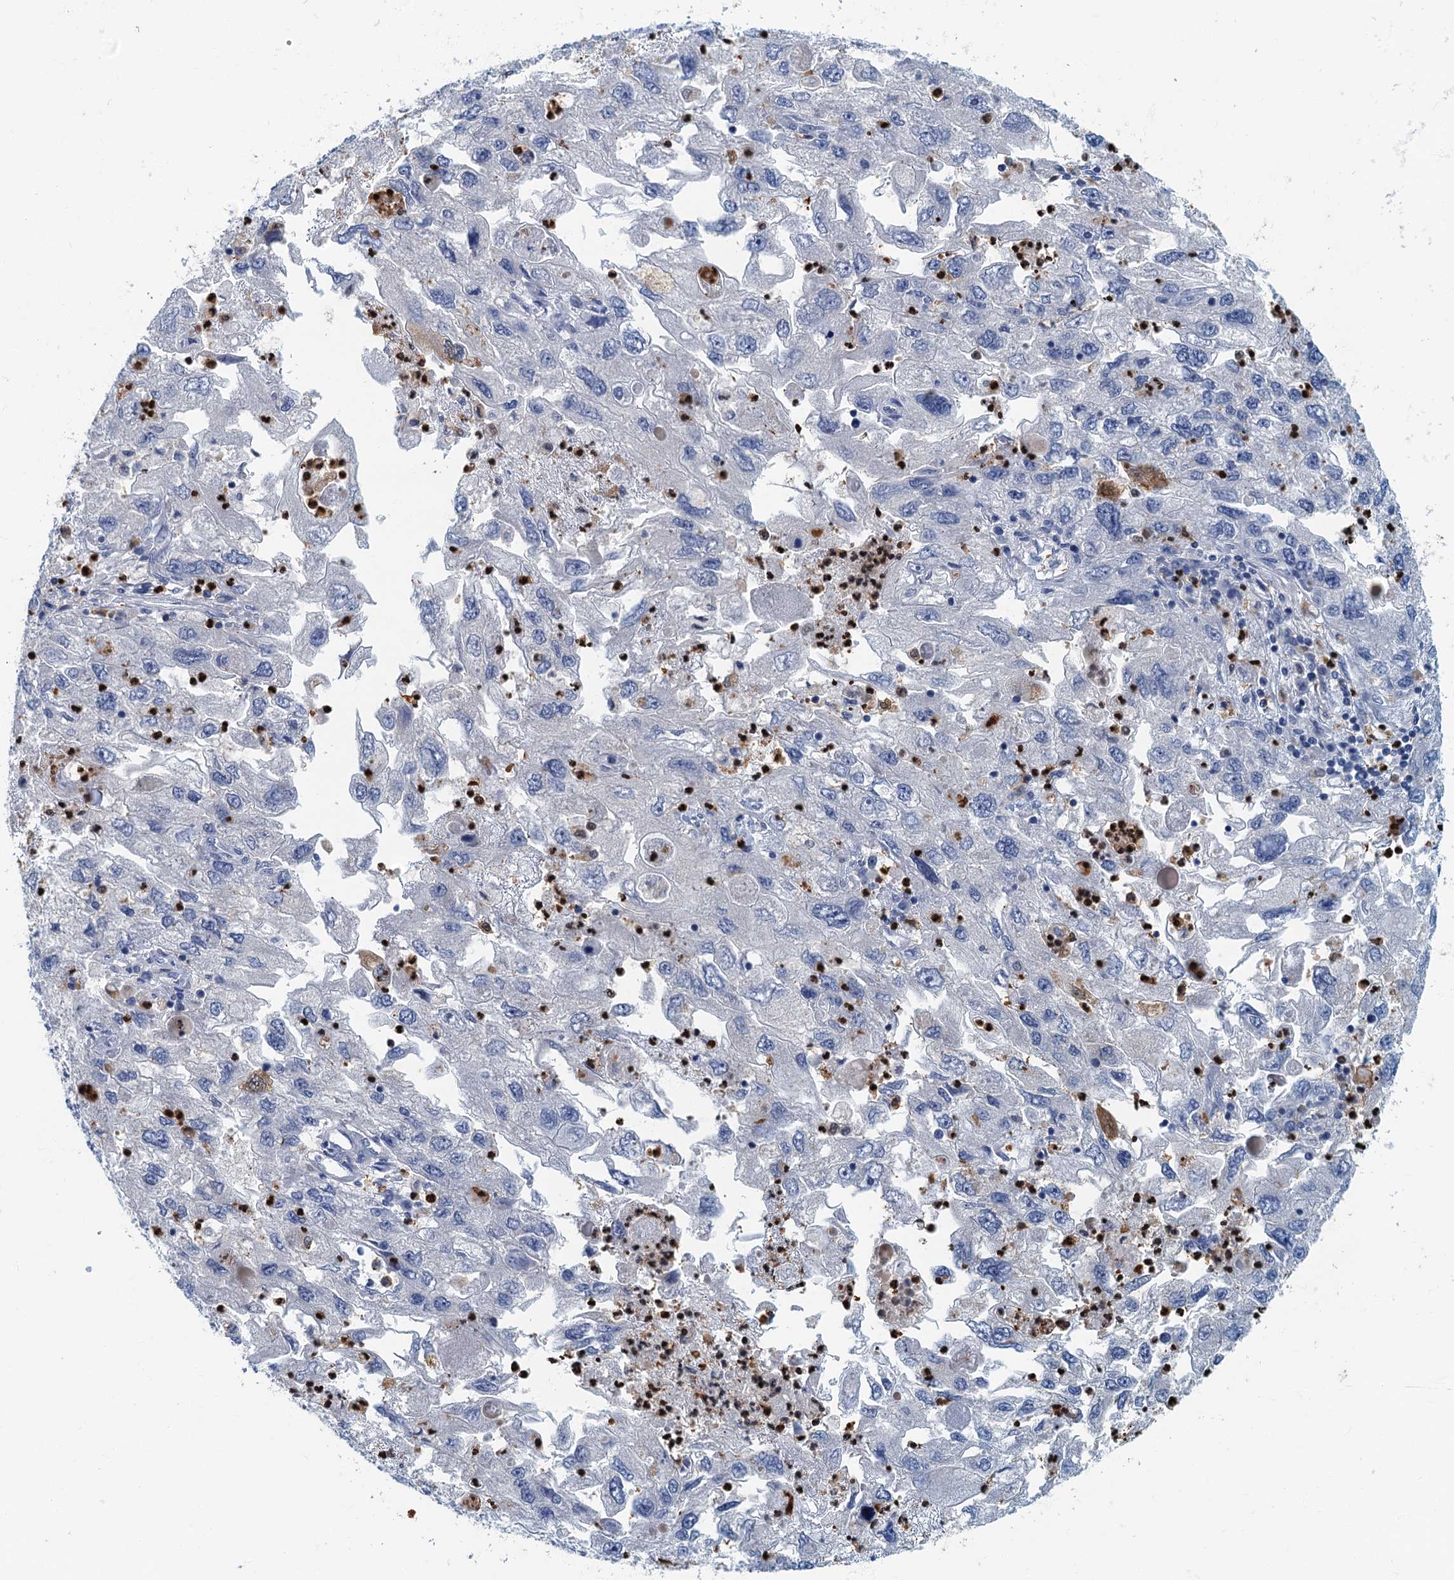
{"staining": {"intensity": "negative", "quantity": "none", "location": "none"}, "tissue": "endometrial cancer", "cell_type": "Tumor cells", "image_type": "cancer", "snomed": [{"axis": "morphology", "description": "Adenocarcinoma, NOS"}, {"axis": "topography", "description": "Endometrium"}], "caption": "The histopathology image demonstrates no staining of tumor cells in endometrial cancer.", "gene": "ANKDD1A", "patient": {"sex": "female", "age": 49}}